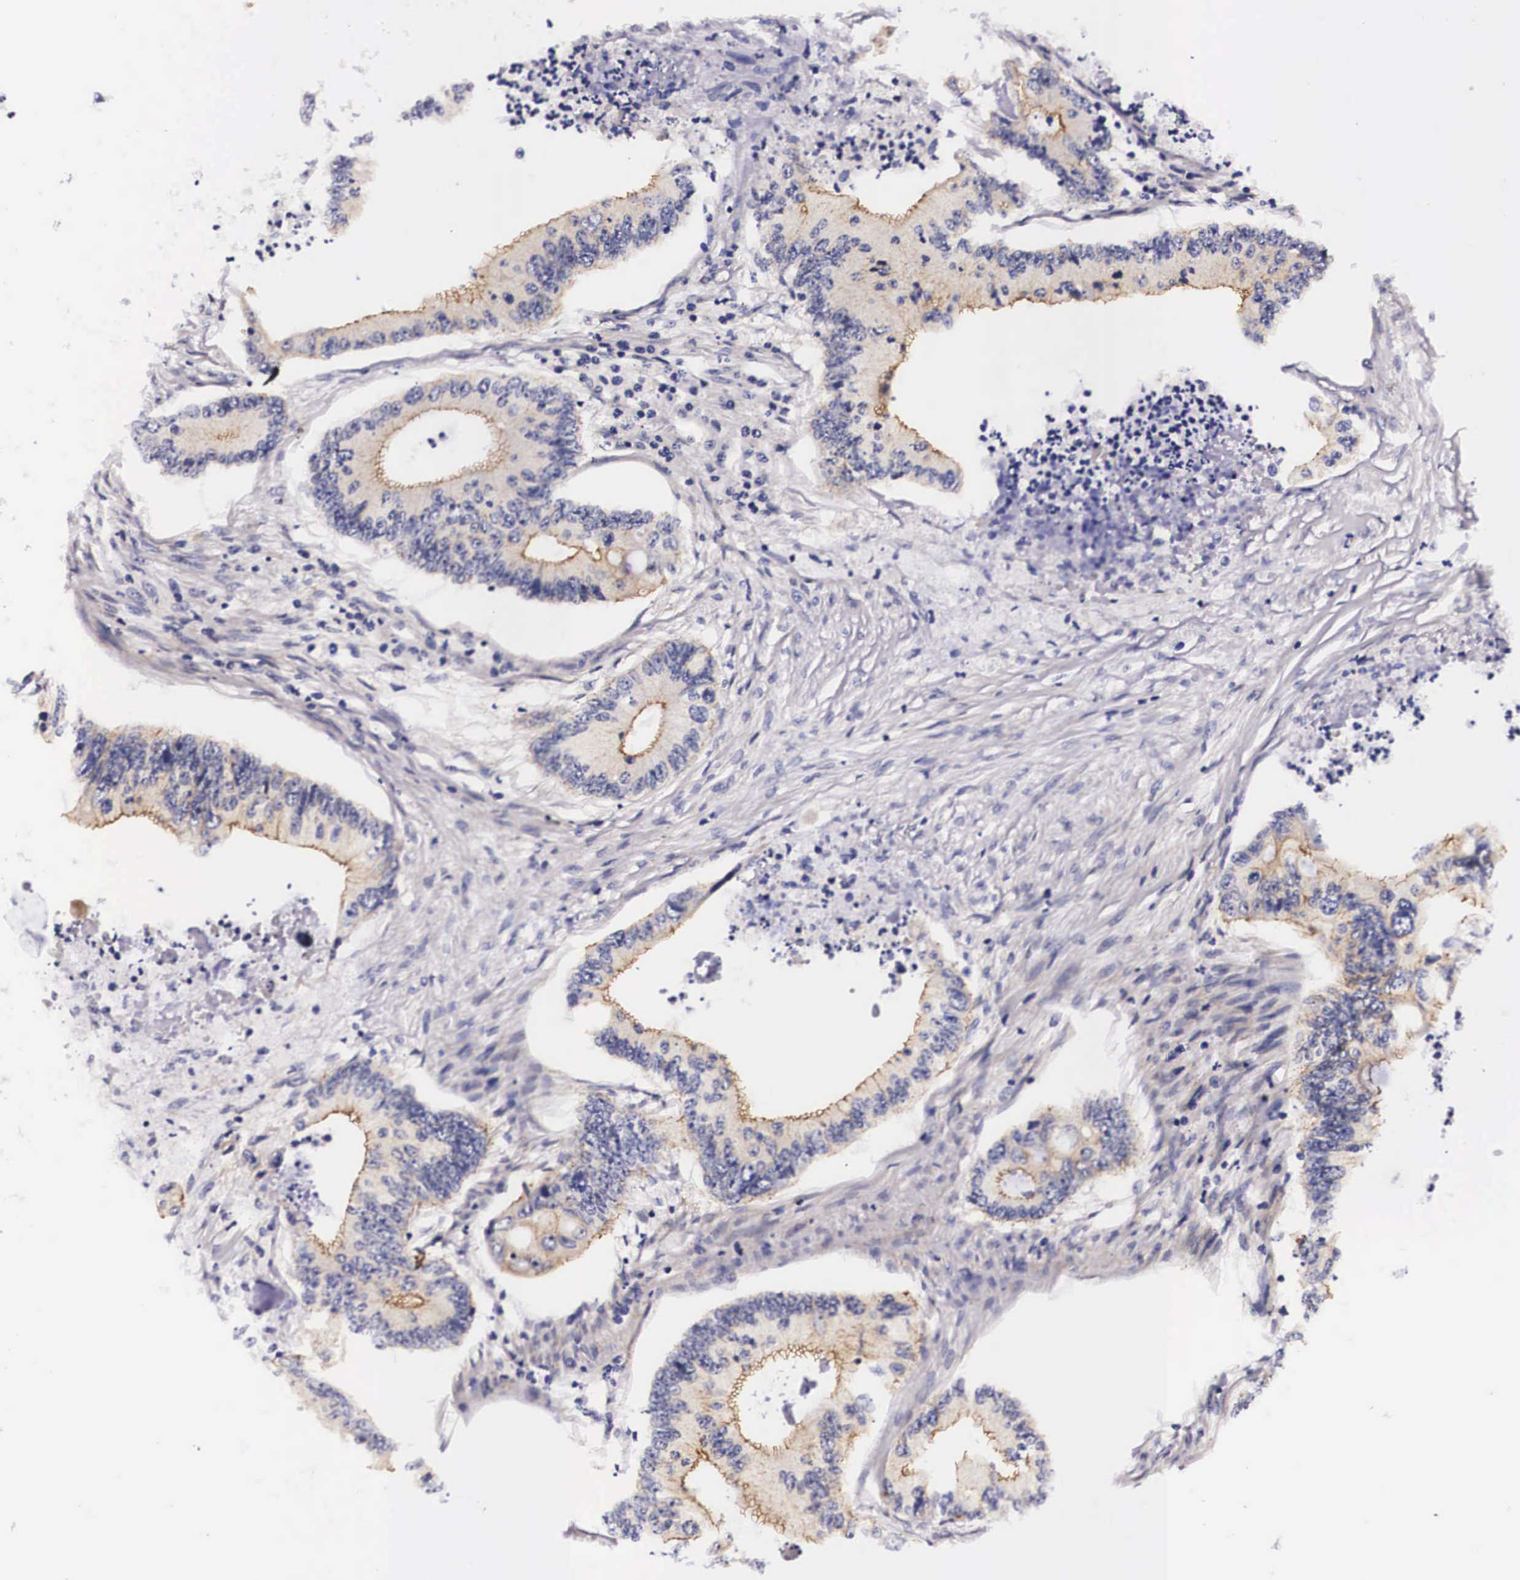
{"staining": {"intensity": "weak", "quantity": "25%-75%", "location": "cytoplasmic/membranous"}, "tissue": "colorectal cancer", "cell_type": "Tumor cells", "image_type": "cancer", "snomed": [{"axis": "morphology", "description": "Adenocarcinoma, NOS"}, {"axis": "topography", "description": "Colon"}], "caption": "A histopathology image of colorectal adenocarcinoma stained for a protein shows weak cytoplasmic/membranous brown staining in tumor cells. The protein of interest is shown in brown color, while the nuclei are stained blue.", "gene": "PHETA2", "patient": {"sex": "male", "age": 65}}